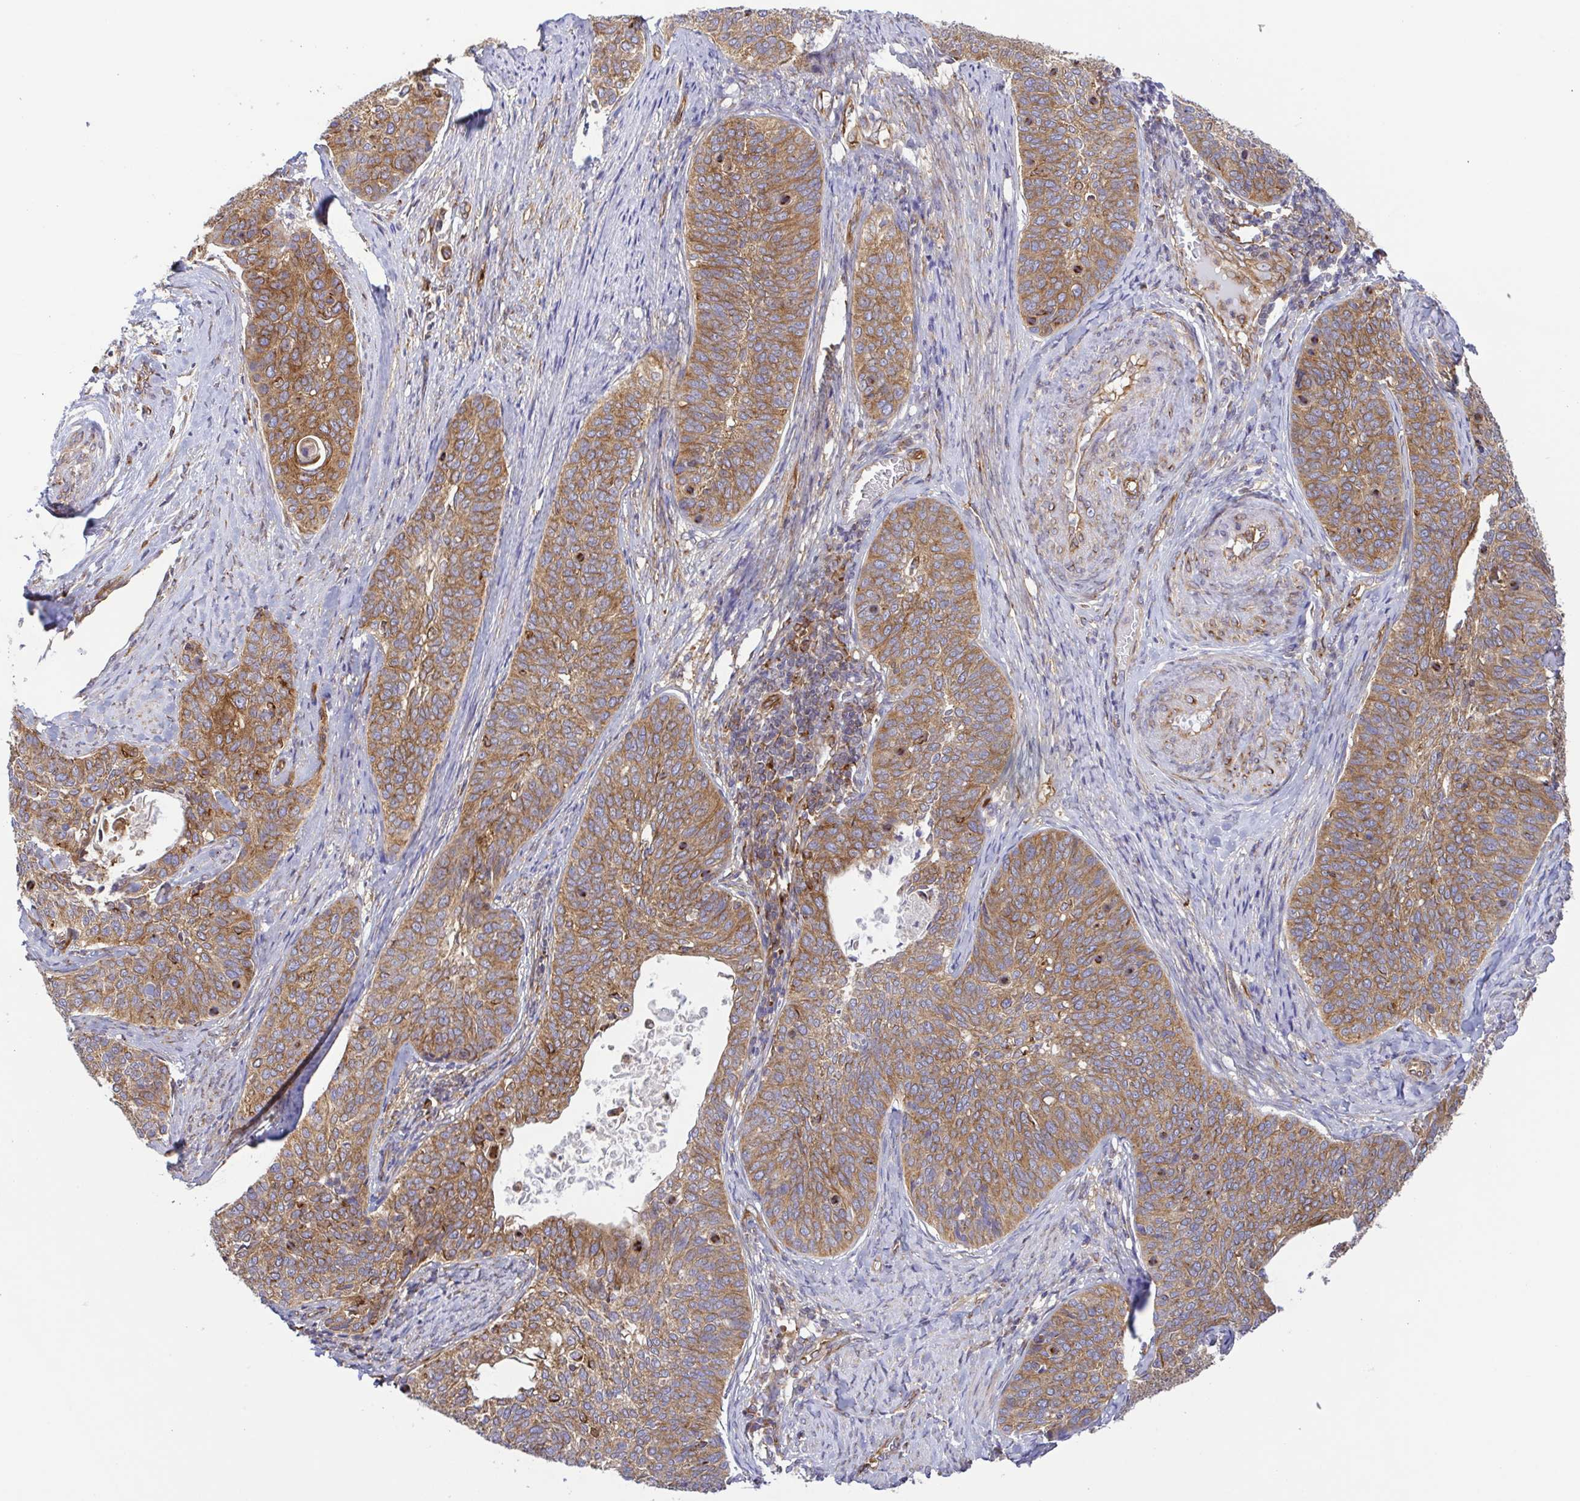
{"staining": {"intensity": "moderate", "quantity": ">75%", "location": "cytoplasmic/membranous"}, "tissue": "cervical cancer", "cell_type": "Tumor cells", "image_type": "cancer", "snomed": [{"axis": "morphology", "description": "Squamous cell carcinoma, NOS"}, {"axis": "topography", "description": "Cervix"}], "caption": "Brown immunohistochemical staining in cervical squamous cell carcinoma reveals moderate cytoplasmic/membranous positivity in about >75% of tumor cells.", "gene": "KIF5B", "patient": {"sex": "female", "age": 69}}